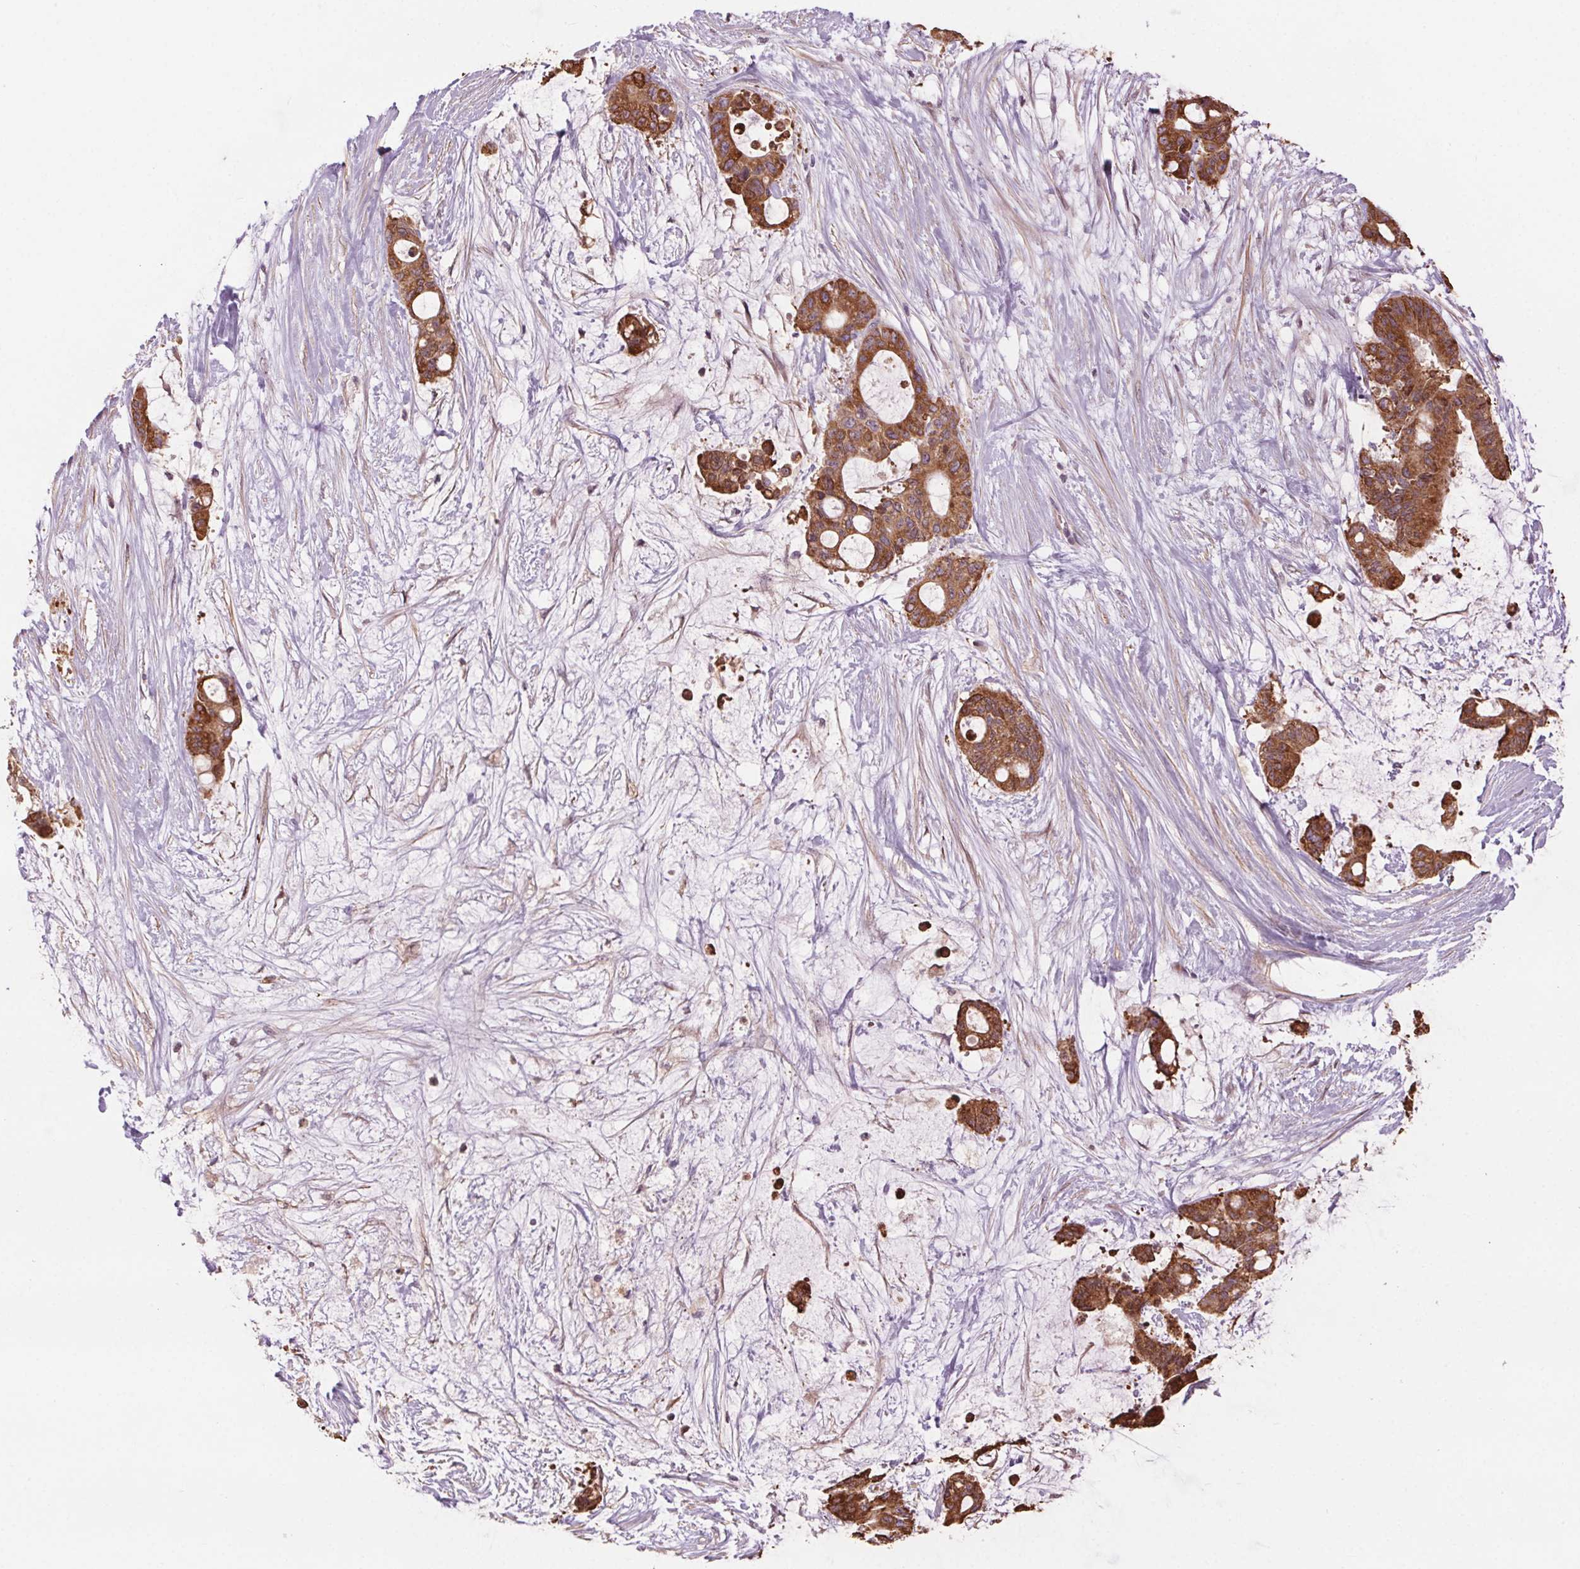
{"staining": {"intensity": "strong", "quantity": ">75%", "location": "cytoplasmic/membranous"}, "tissue": "liver cancer", "cell_type": "Tumor cells", "image_type": "cancer", "snomed": [{"axis": "morphology", "description": "Normal tissue, NOS"}, {"axis": "morphology", "description": "Cholangiocarcinoma"}, {"axis": "topography", "description": "Liver"}, {"axis": "topography", "description": "Peripheral nerve tissue"}], "caption": "Immunohistochemistry of human liver cancer (cholangiocarcinoma) displays high levels of strong cytoplasmic/membranous positivity in about >75% of tumor cells.", "gene": "HHLA2", "patient": {"sex": "female", "age": 73}}